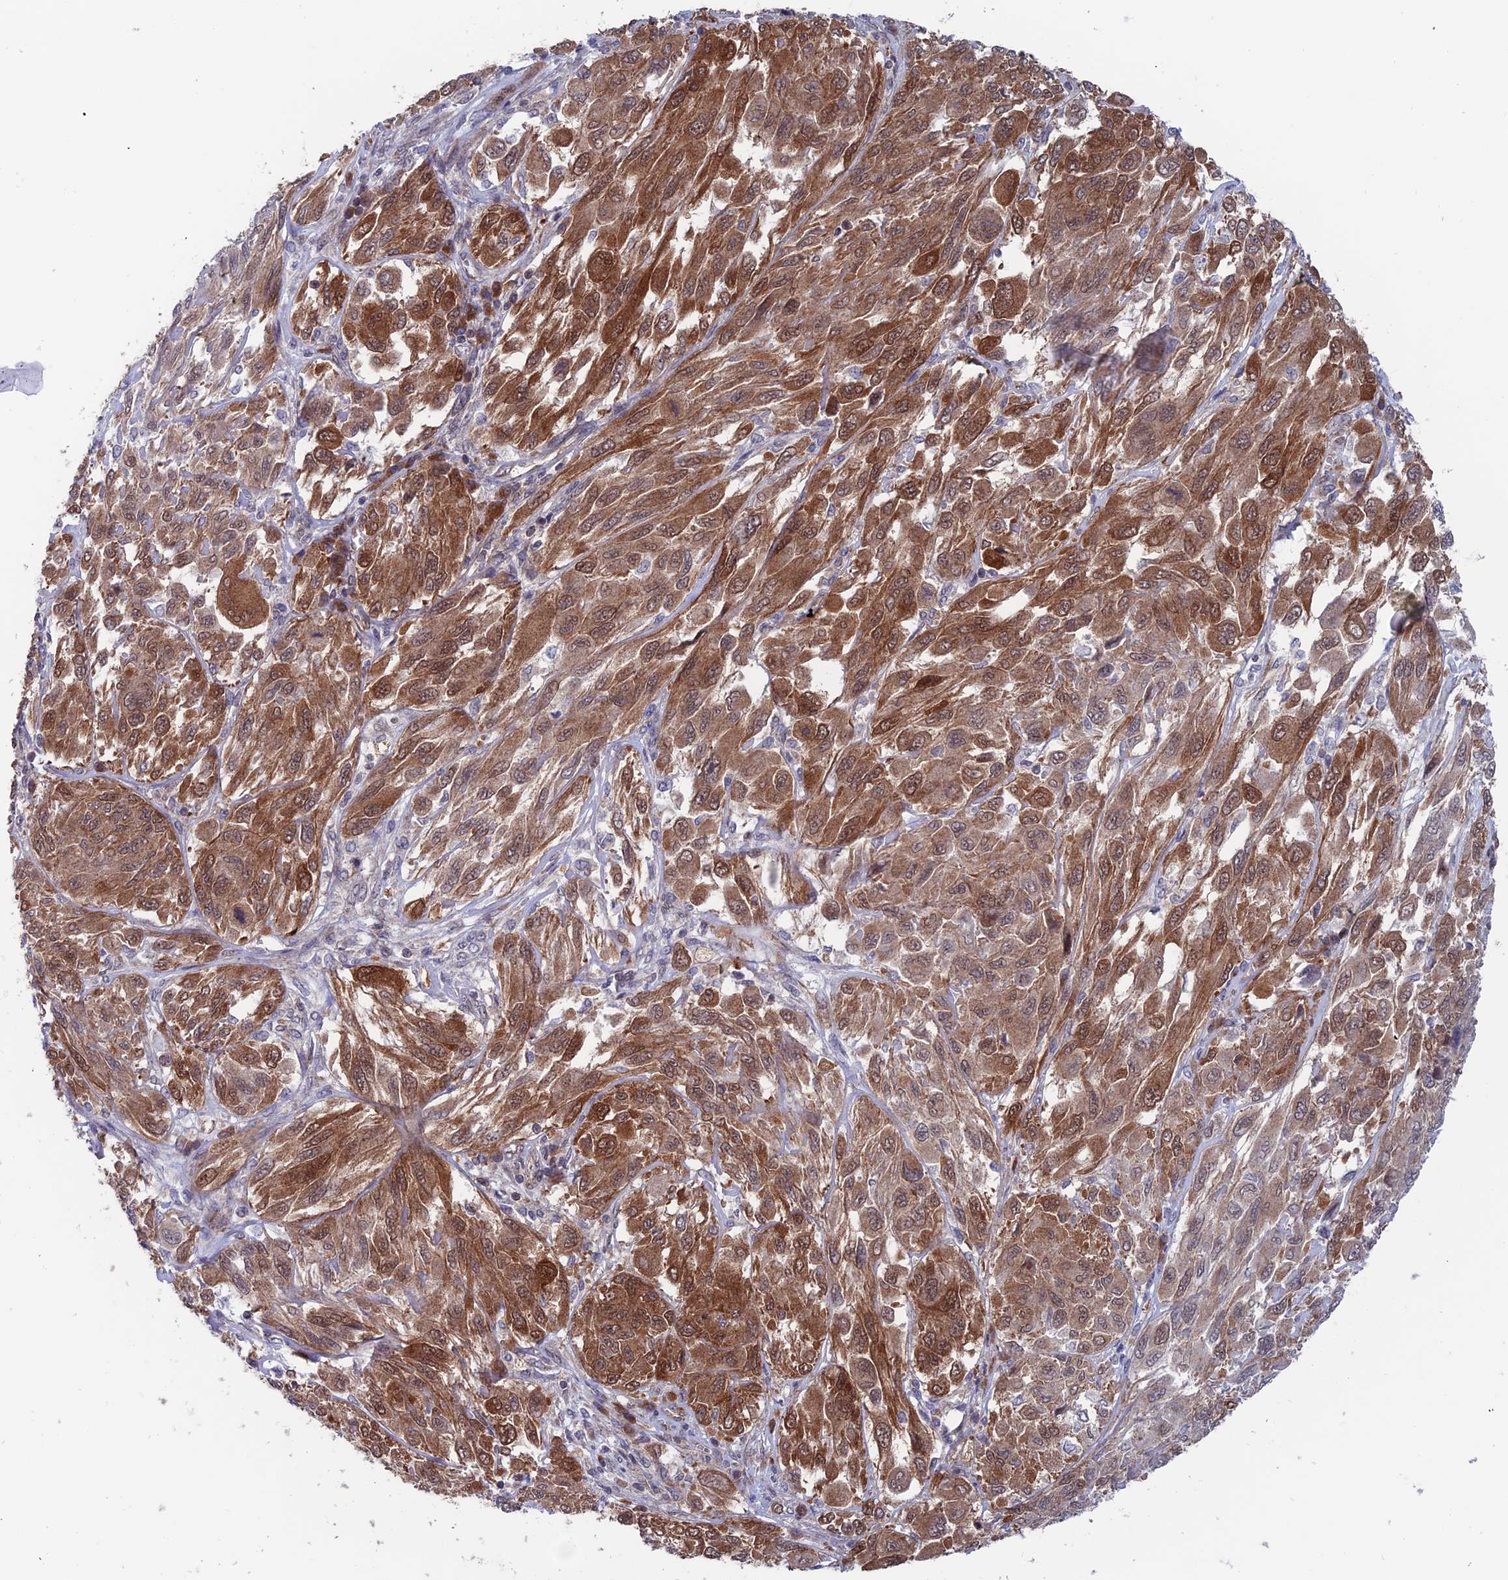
{"staining": {"intensity": "strong", "quantity": ">75%", "location": "cytoplasmic/membranous,nuclear"}, "tissue": "melanoma", "cell_type": "Tumor cells", "image_type": "cancer", "snomed": [{"axis": "morphology", "description": "Malignant melanoma, NOS"}, {"axis": "topography", "description": "Skin"}], "caption": "Human melanoma stained with a brown dye demonstrates strong cytoplasmic/membranous and nuclear positive staining in approximately >75% of tumor cells.", "gene": "IGBP1", "patient": {"sex": "female", "age": 91}}